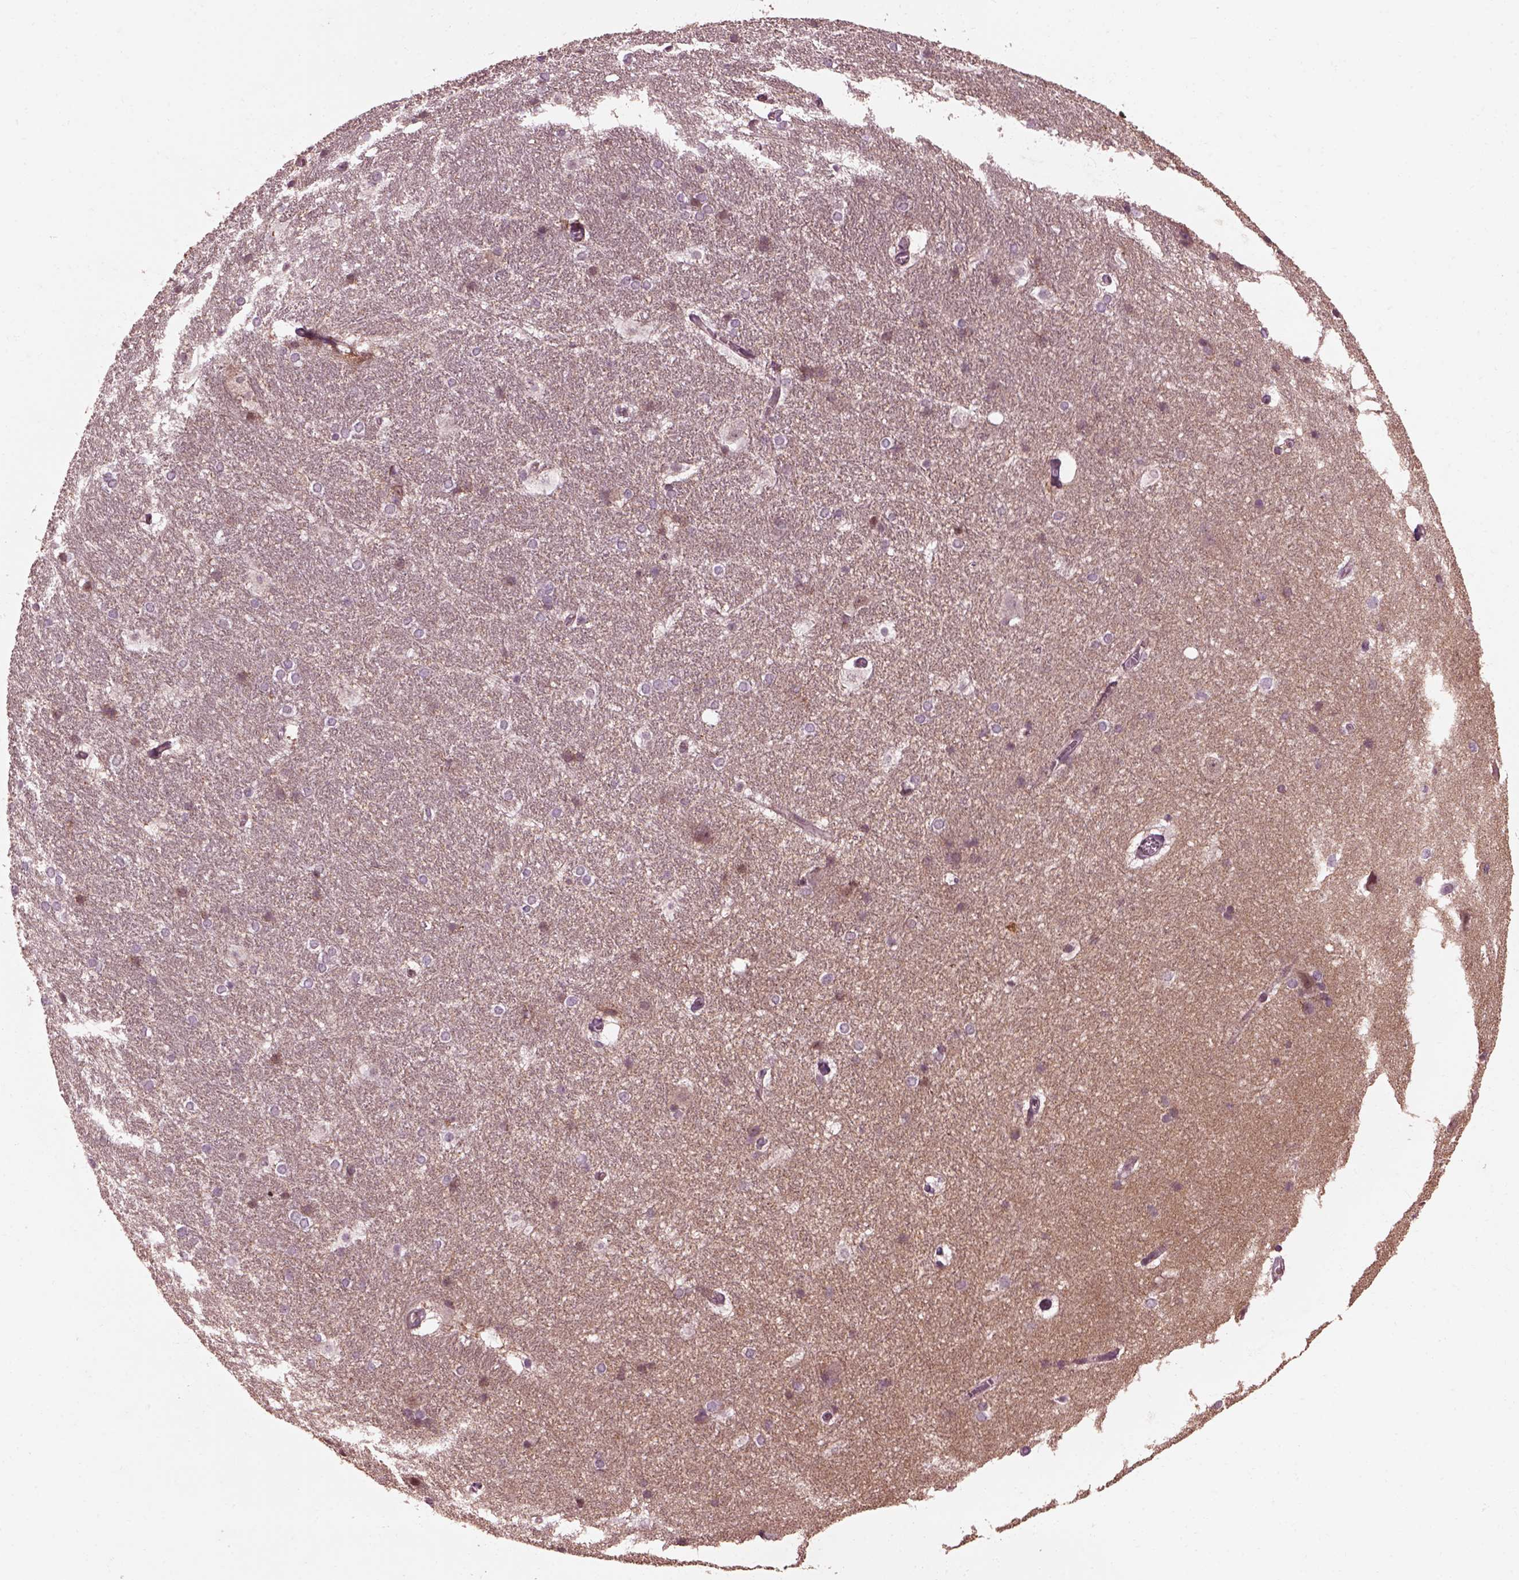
{"staining": {"intensity": "negative", "quantity": "none", "location": "none"}, "tissue": "hippocampus", "cell_type": "Glial cells", "image_type": "normal", "snomed": [{"axis": "morphology", "description": "Normal tissue, NOS"}, {"axis": "topography", "description": "Cerebral cortex"}, {"axis": "topography", "description": "Hippocampus"}], "caption": "This photomicrograph is of benign hippocampus stained with immunohistochemistry to label a protein in brown with the nuclei are counter-stained blue. There is no positivity in glial cells.", "gene": "EFEMP1", "patient": {"sex": "female", "age": 19}}